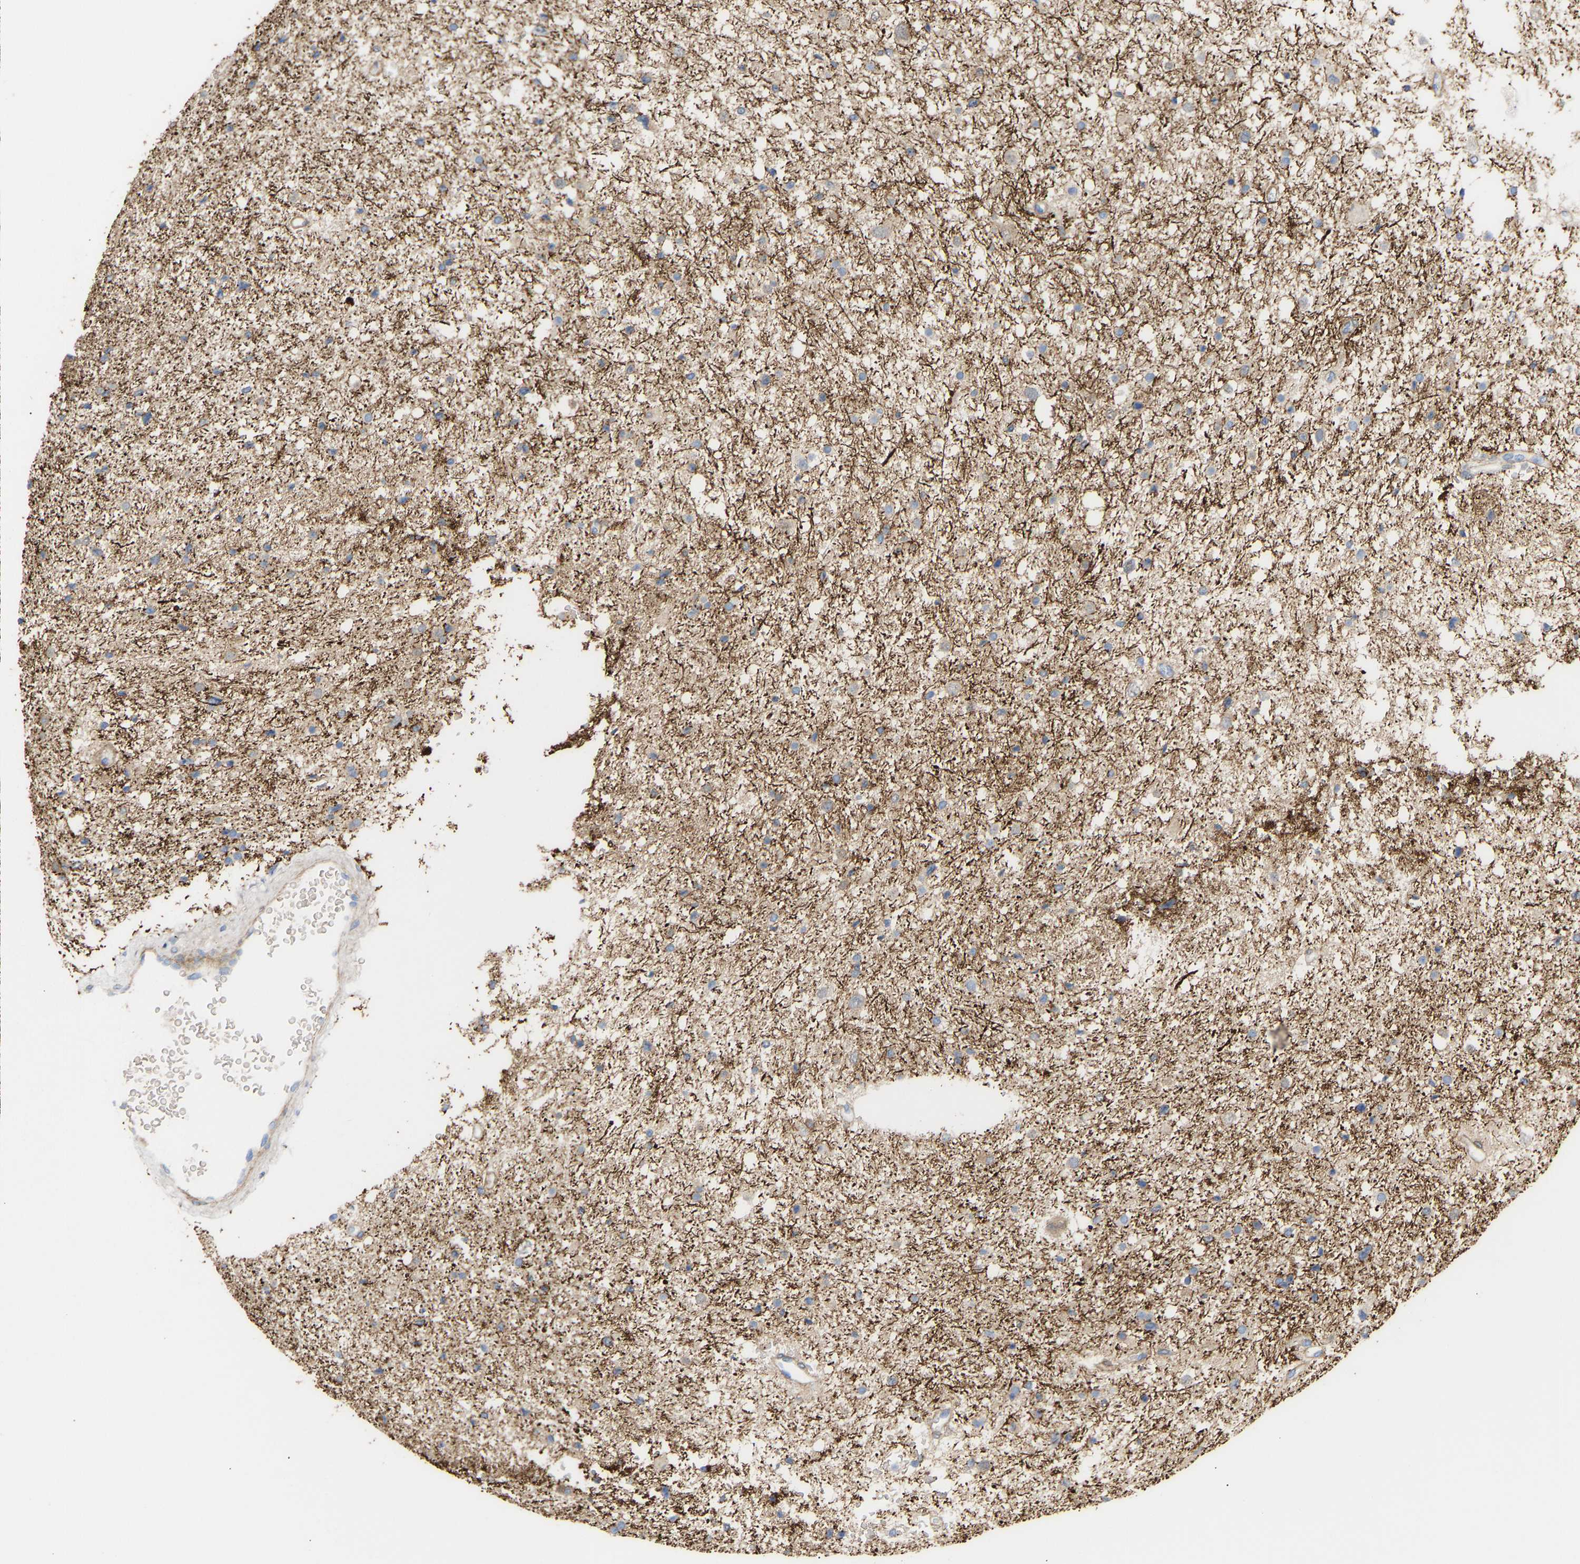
{"staining": {"intensity": "moderate", "quantity": "<25%", "location": "cytoplasmic/membranous"}, "tissue": "glioma", "cell_type": "Tumor cells", "image_type": "cancer", "snomed": [{"axis": "morphology", "description": "Glioma, malignant, Low grade"}, {"axis": "topography", "description": "Brain"}], "caption": "High-magnification brightfield microscopy of malignant glioma (low-grade) stained with DAB (brown) and counterstained with hematoxylin (blue). tumor cells exhibit moderate cytoplasmic/membranous positivity is seen in approximately<25% of cells. (Stains: DAB in brown, nuclei in blue, Microscopy: brightfield microscopy at high magnification).", "gene": "AMPH", "patient": {"sex": "female", "age": 37}}